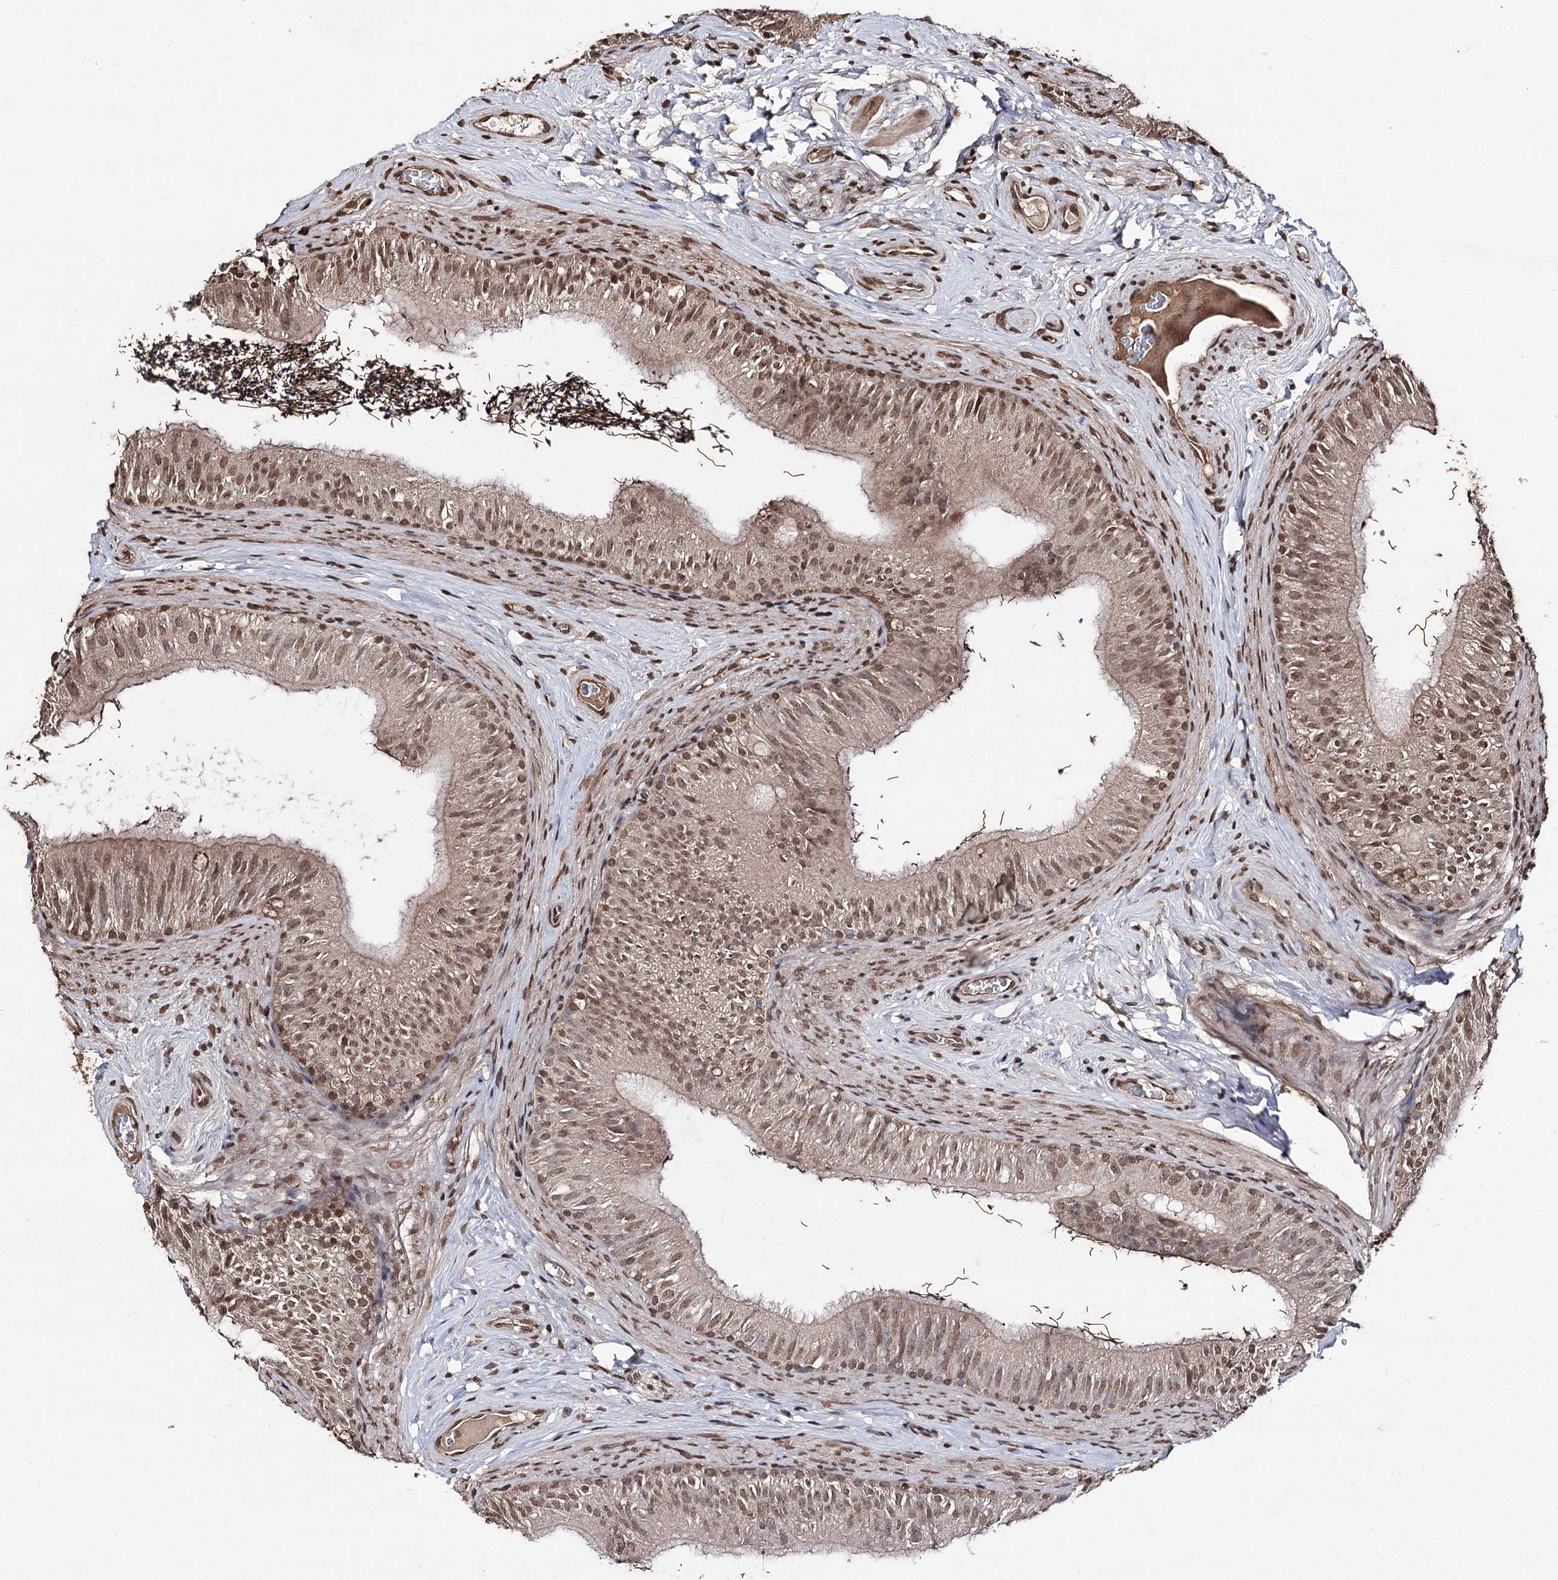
{"staining": {"intensity": "moderate", "quantity": ">75%", "location": "nuclear"}, "tissue": "epididymis", "cell_type": "Glandular cells", "image_type": "normal", "snomed": [{"axis": "morphology", "description": "Normal tissue, NOS"}, {"axis": "topography", "description": "Epididymis"}], "caption": "The micrograph demonstrates staining of benign epididymis, revealing moderate nuclear protein staining (brown color) within glandular cells.", "gene": "ATG14", "patient": {"sex": "male", "age": 46}}